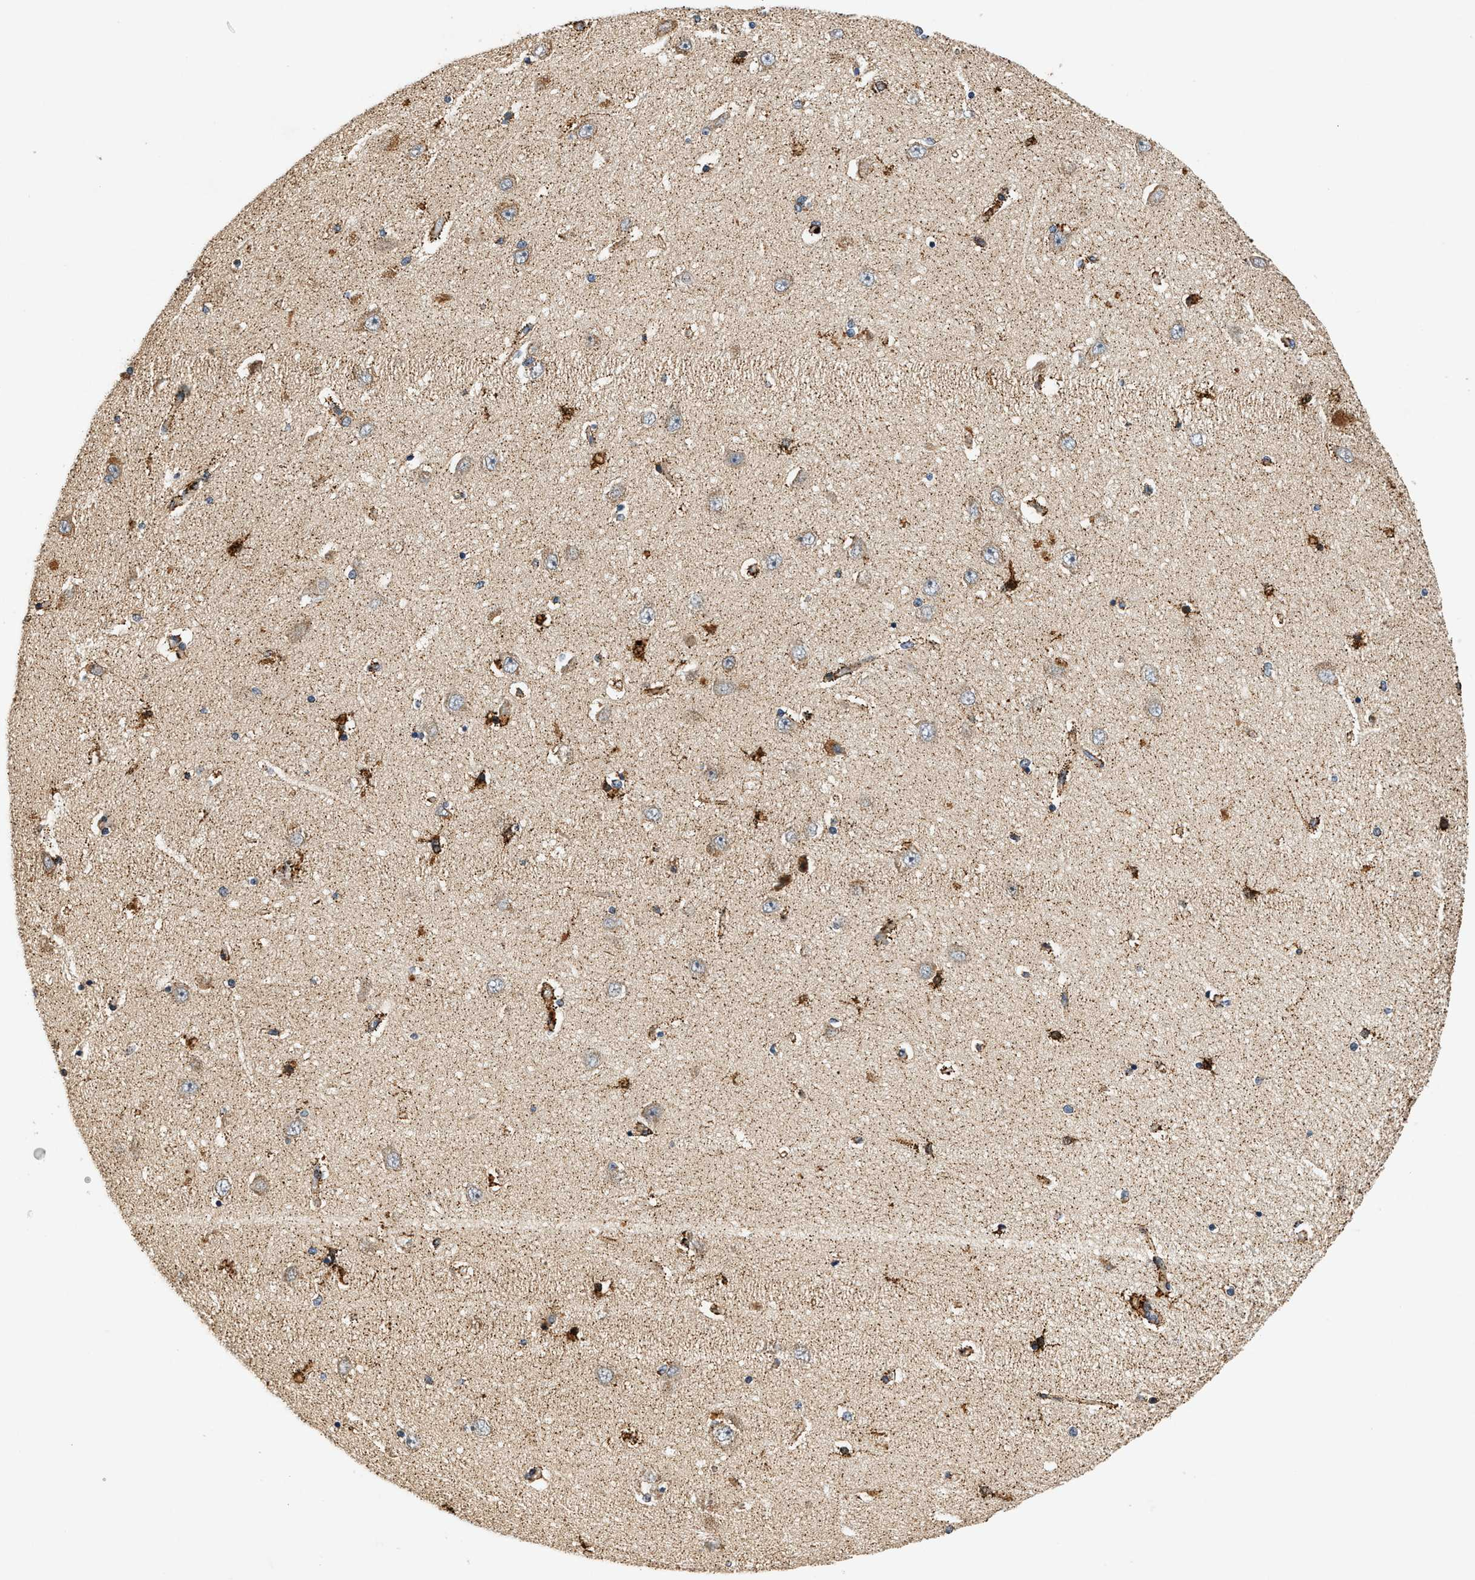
{"staining": {"intensity": "strong", "quantity": "25%-75%", "location": "cytoplasmic/membranous"}, "tissue": "hippocampus", "cell_type": "Glial cells", "image_type": "normal", "snomed": [{"axis": "morphology", "description": "Normal tissue, NOS"}, {"axis": "topography", "description": "Hippocampus"}], "caption": "Immunohistochemical staining of normal human hippocampus shows strong cytoplasmic/membranous protein staining in approximately 25%-75% of glial cells. (Brightfield microscopy of DAB IHC at high magnification).", "gene": "DUSP10", "patient": {"sex": "female", "age": 54}}